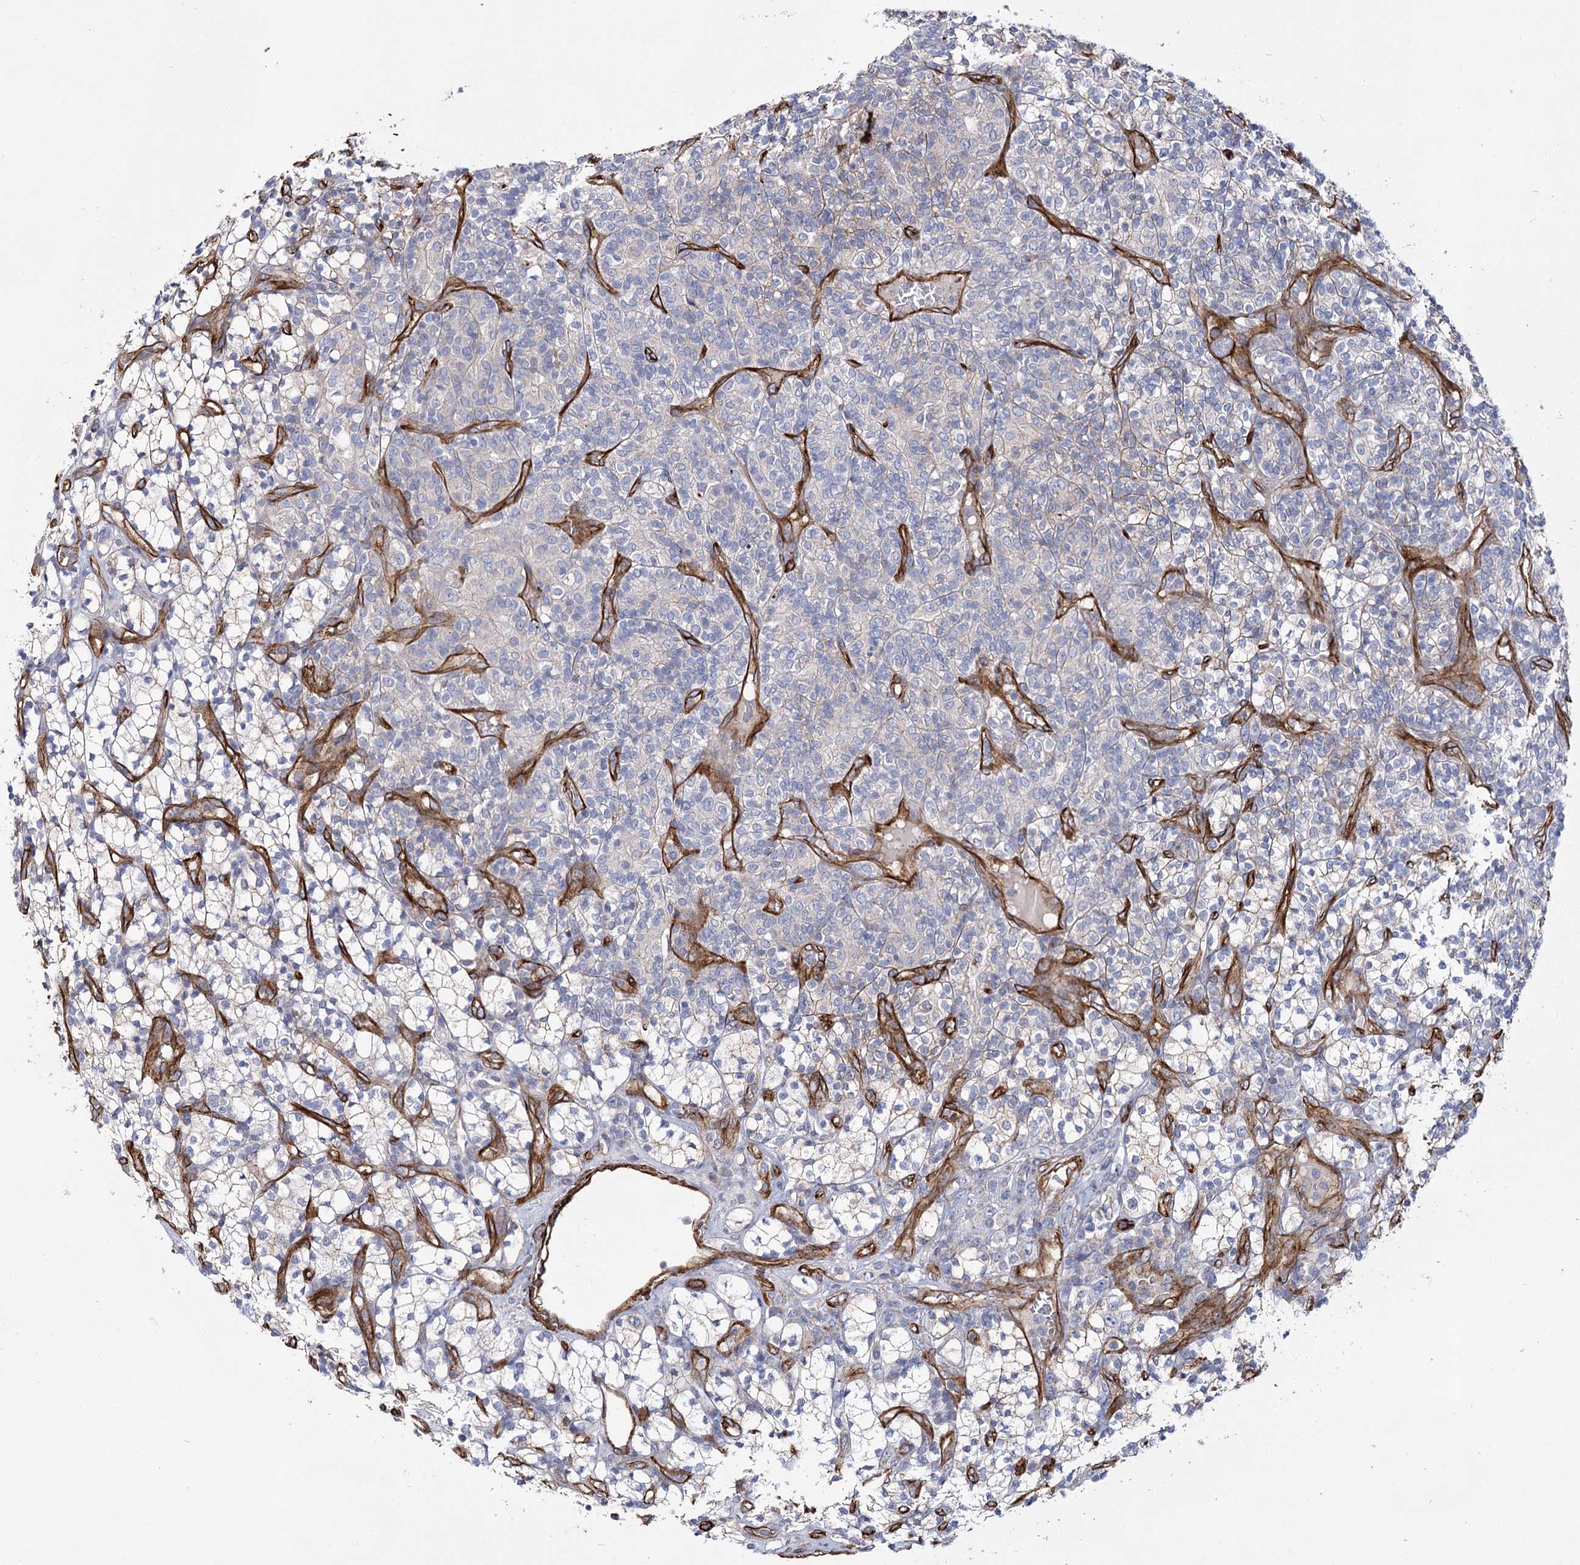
{"staining": {"intensity": "negative", "quantity": "none", "location": "none"}, "tissue": "renal cancer", "cell_type": "Tumor cells", "image_type": "cancer", "snomed": [{"axis": "morphology", "description": "Adenocarcinoma, NOS"}, {"axis": "topography", "description": "Kidney"}], "caption": "Adenocarcinoma (renal) stained for a protein using immunohistochemistry demonstrates no positivity tumor cells.", "gene": "TMEM164", "patient": {"sex": "male", "age": 77}}